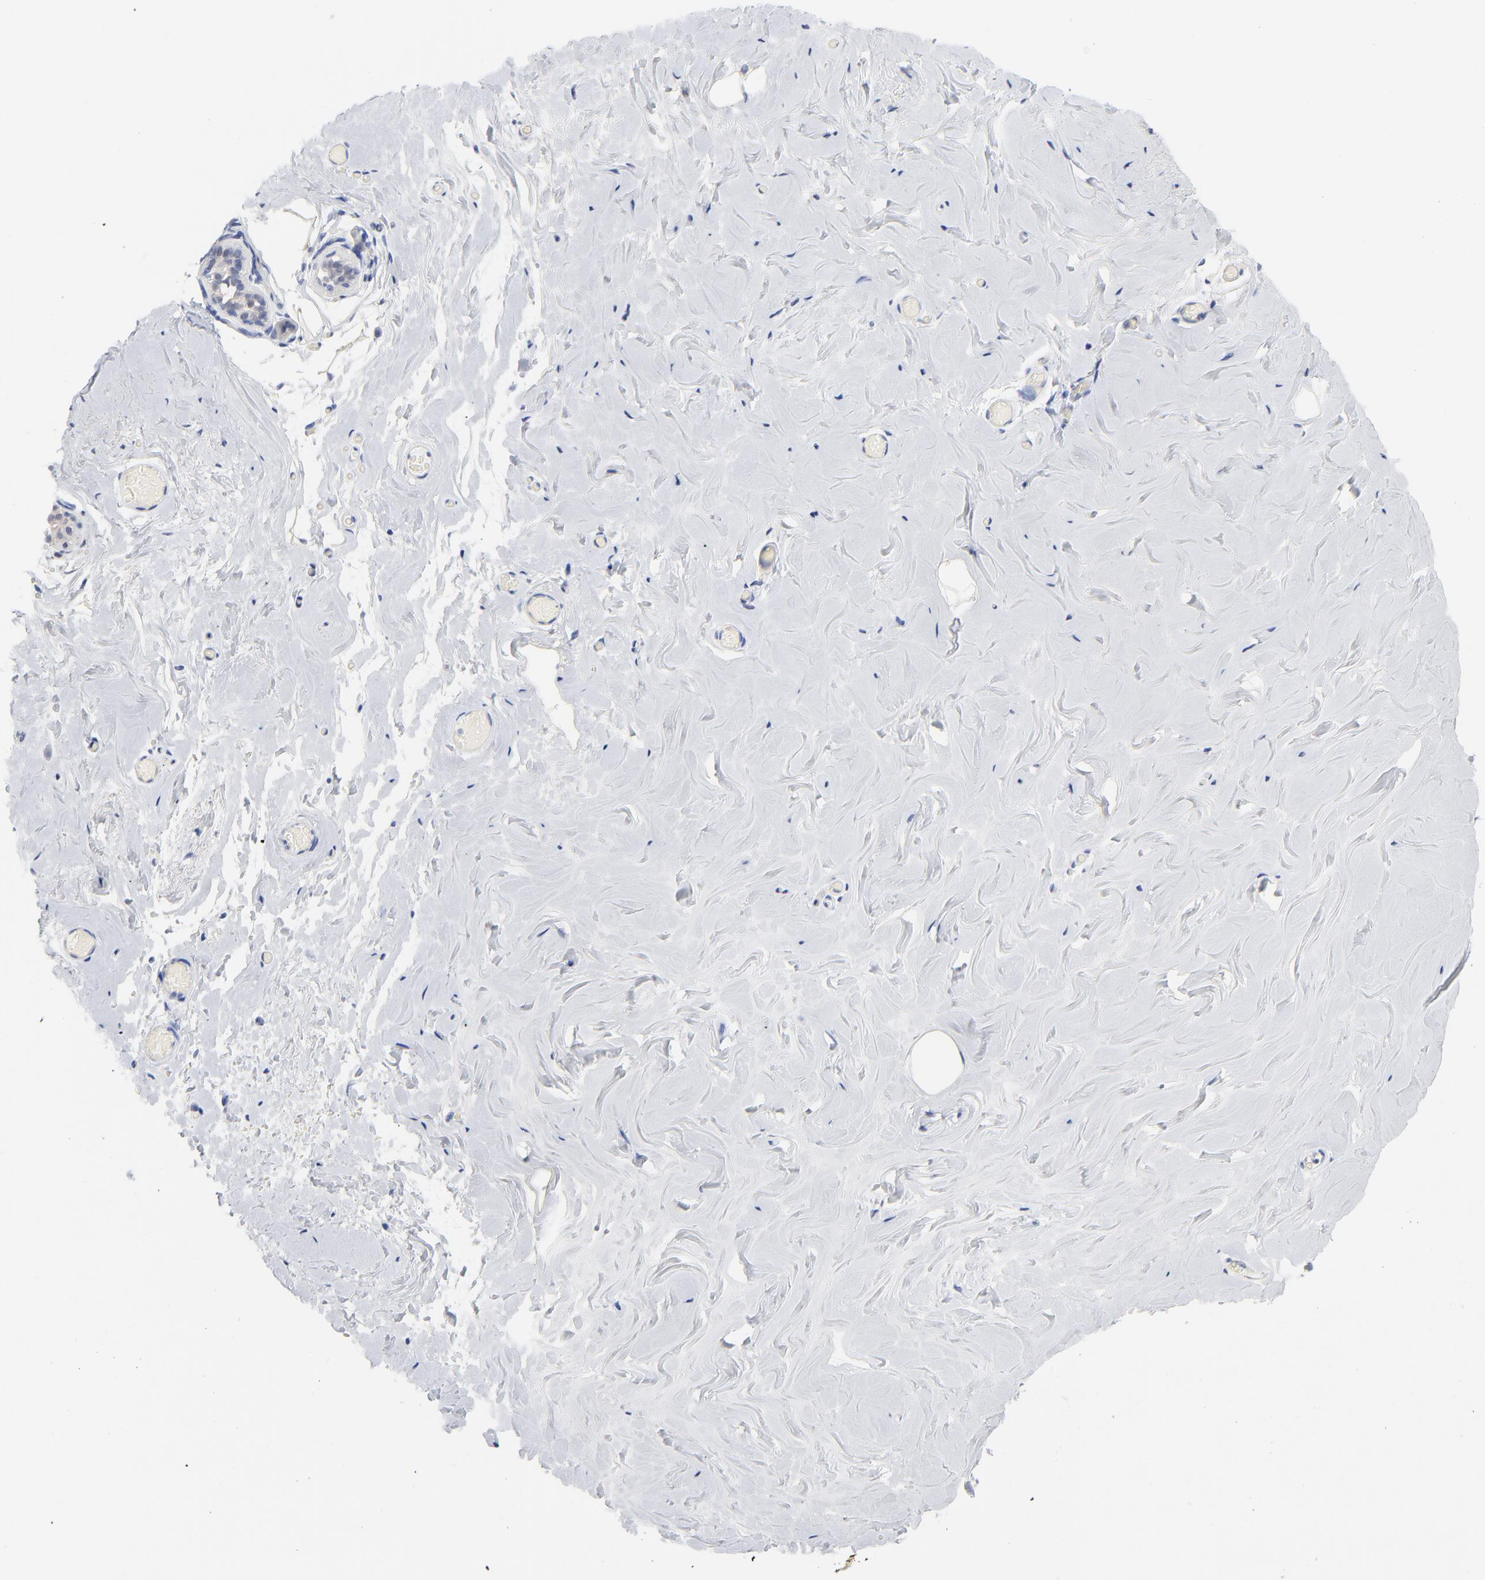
{"staining": {"intensity": "negative", "quantity": "none", "location": "none"}, "tissue": "breast", "cell_type": "Adipocytes", "image_type": "normal", "snomed": [{"axis": "morphology", "description": "Normal tissue, NOS"}, {"axis": "topography", "description": "Breast"}], "caption": "The image displays no staining of adipocytes in unremarkable breast.", "gene": "CAB39L", "patient": {"sex": "female", "age": 75}}